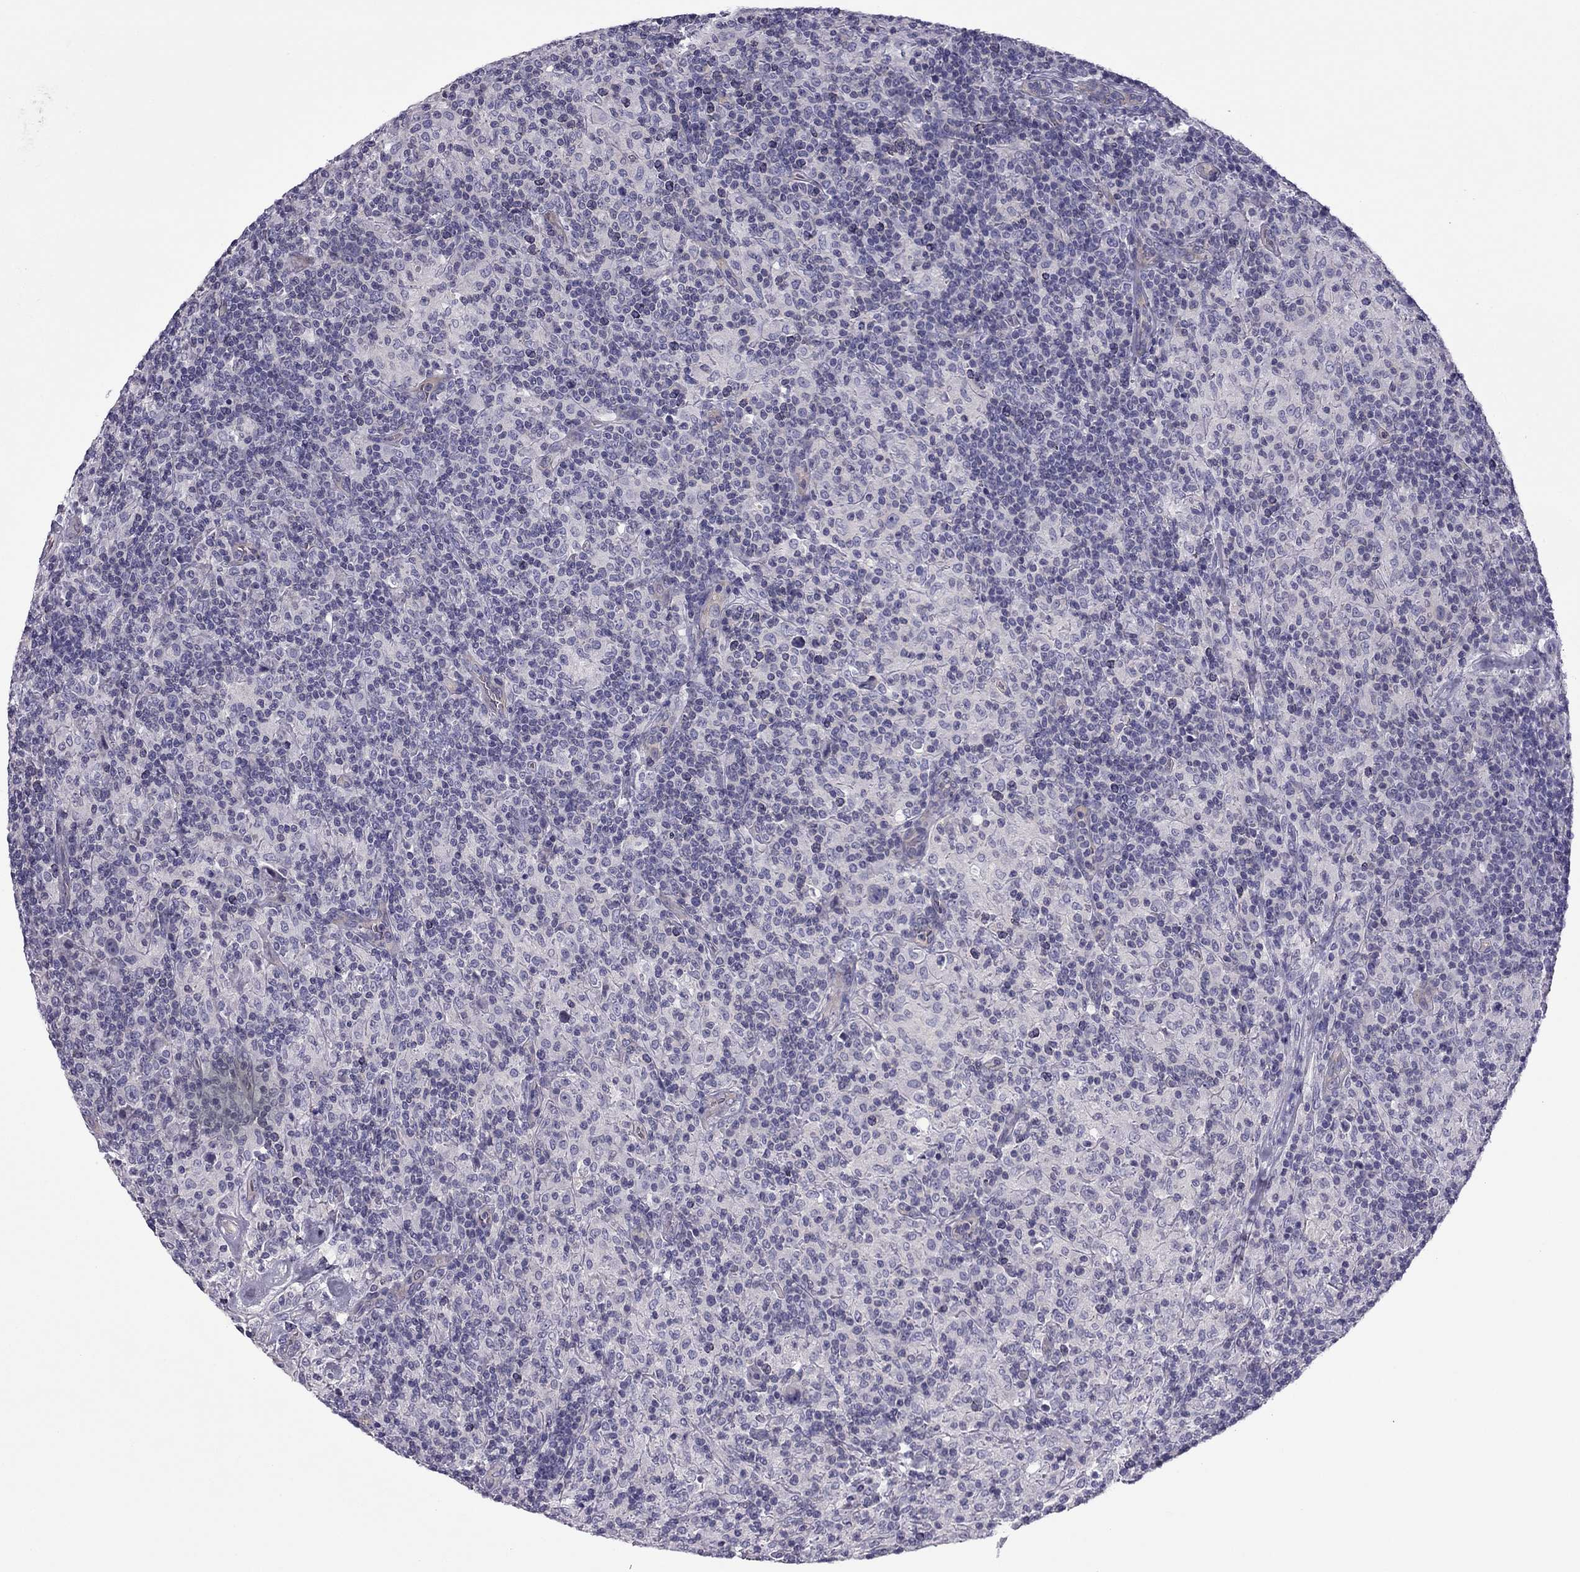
{"staining": {"intensity": "negative", "quantity": "none", "location": "none"}, "tissue": "lymphoma", "cell_type": "Tumor cells", "image_type": "cancer", "snomed": [{"axis": "morphology", "description": "Hodgkin's disease, NOS"}, {"axis": "topography", "description": "Lymph node"}], "caption": "Immunohistochemistry (IHC) histopathology image of lymphoma stained for a protein (brown), which demonstrates no expression in tumor cells. The staining was performed using DAB to visualize the protein expression in brown, while the nuclei were stained in blue with hematoxylin (Magnification: 20x).", "gene": "GJA8", "patient": {"sex": "male", "age": 70}}